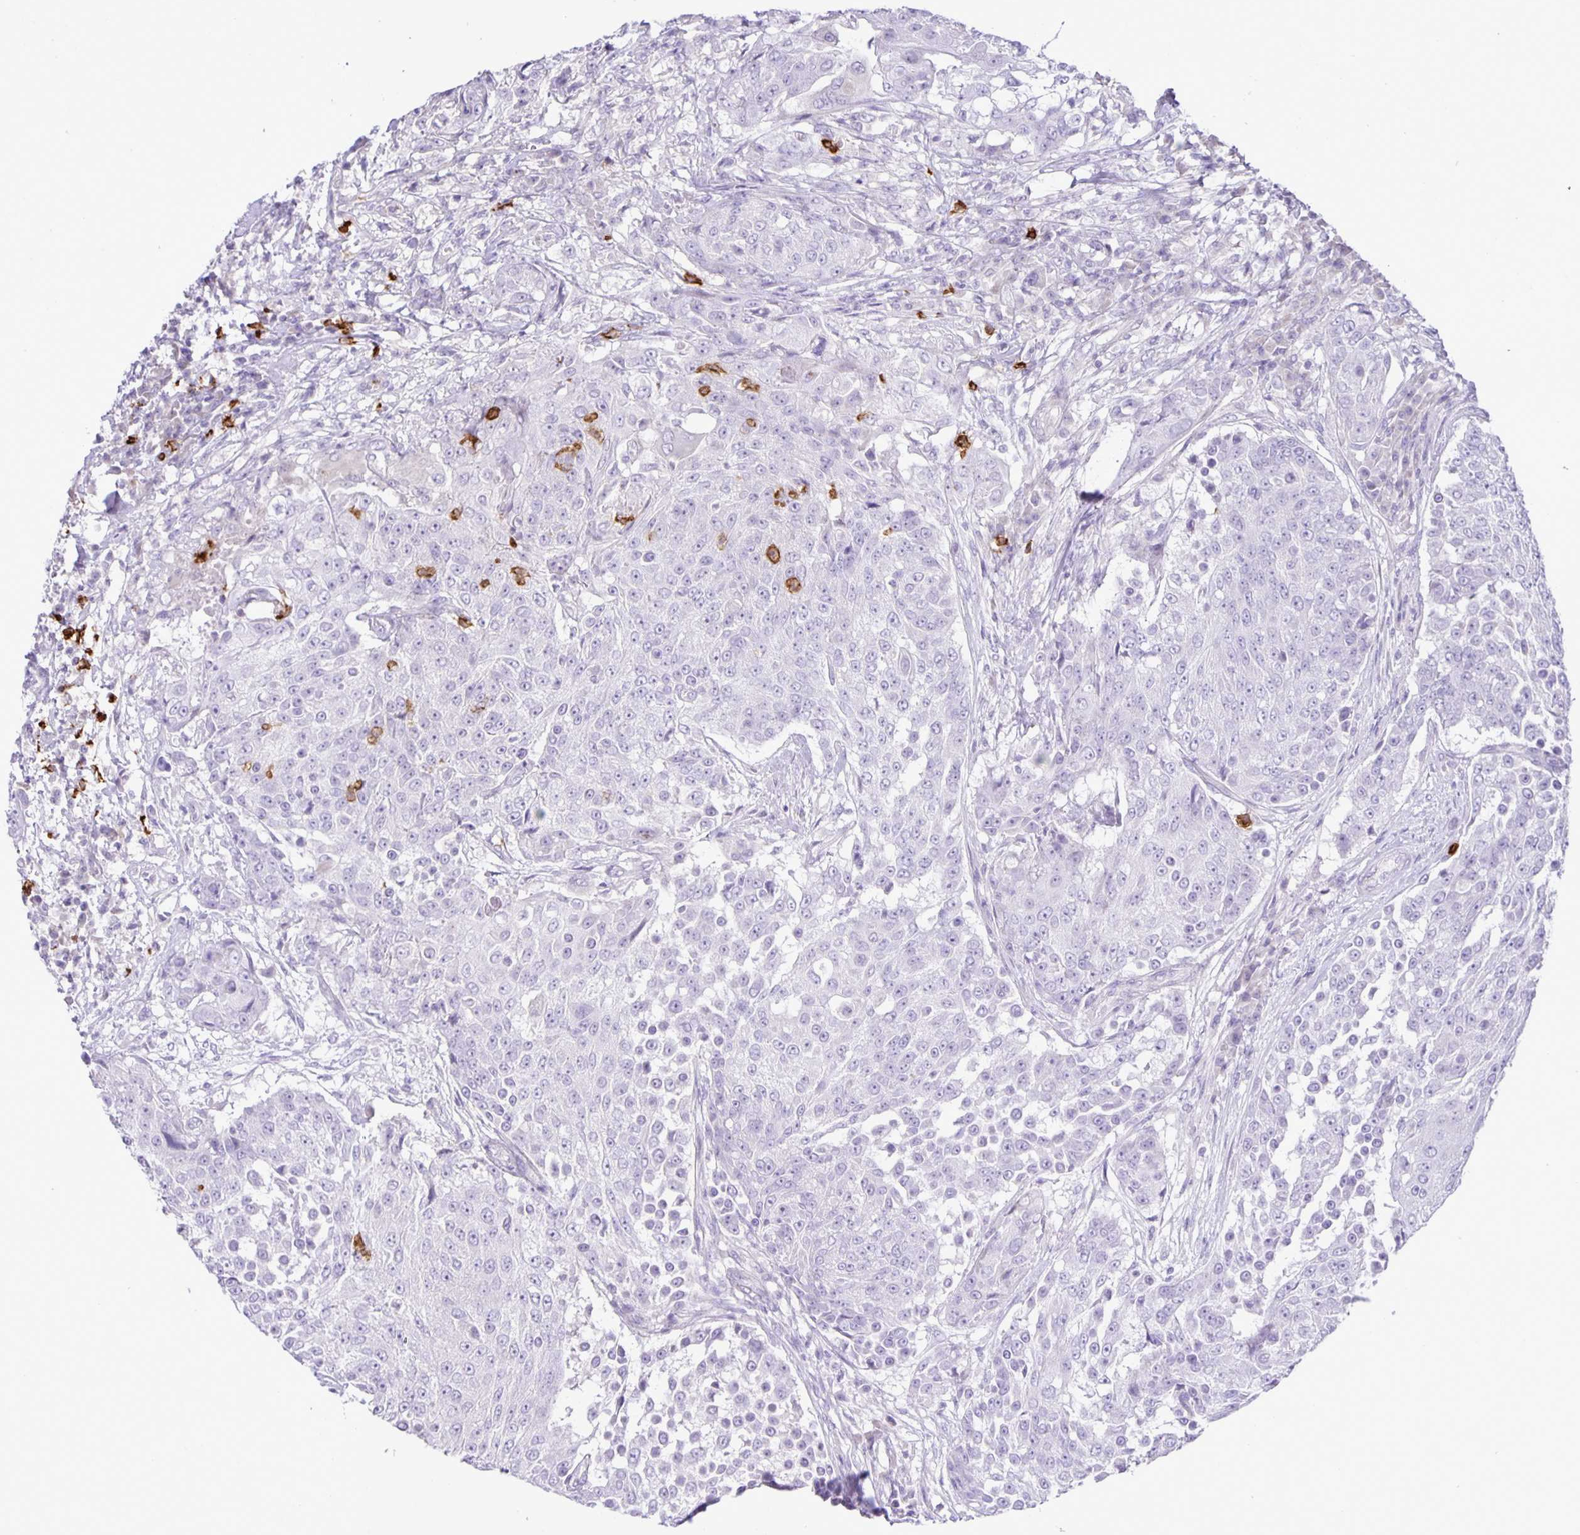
{"staining": {"intensity": "negative", "quantity": "none", "location": "none"}, "tissue": "urothelial cancer", "cell_type": "Tumor cells", "image_type": "cancer", "snomed": [{"axis": "morphology", "description": "Urothelial carcinoma, High grade"}, {"axis": "topography", "description": "Urinary bladder"}], "caption": "This is an immunohistochemistry image of urothelial carcinoma (high-grade). There is no expression in tumor cells.", "gene": "ADCK1", "patient": {"sex": "female", "age": 63}}